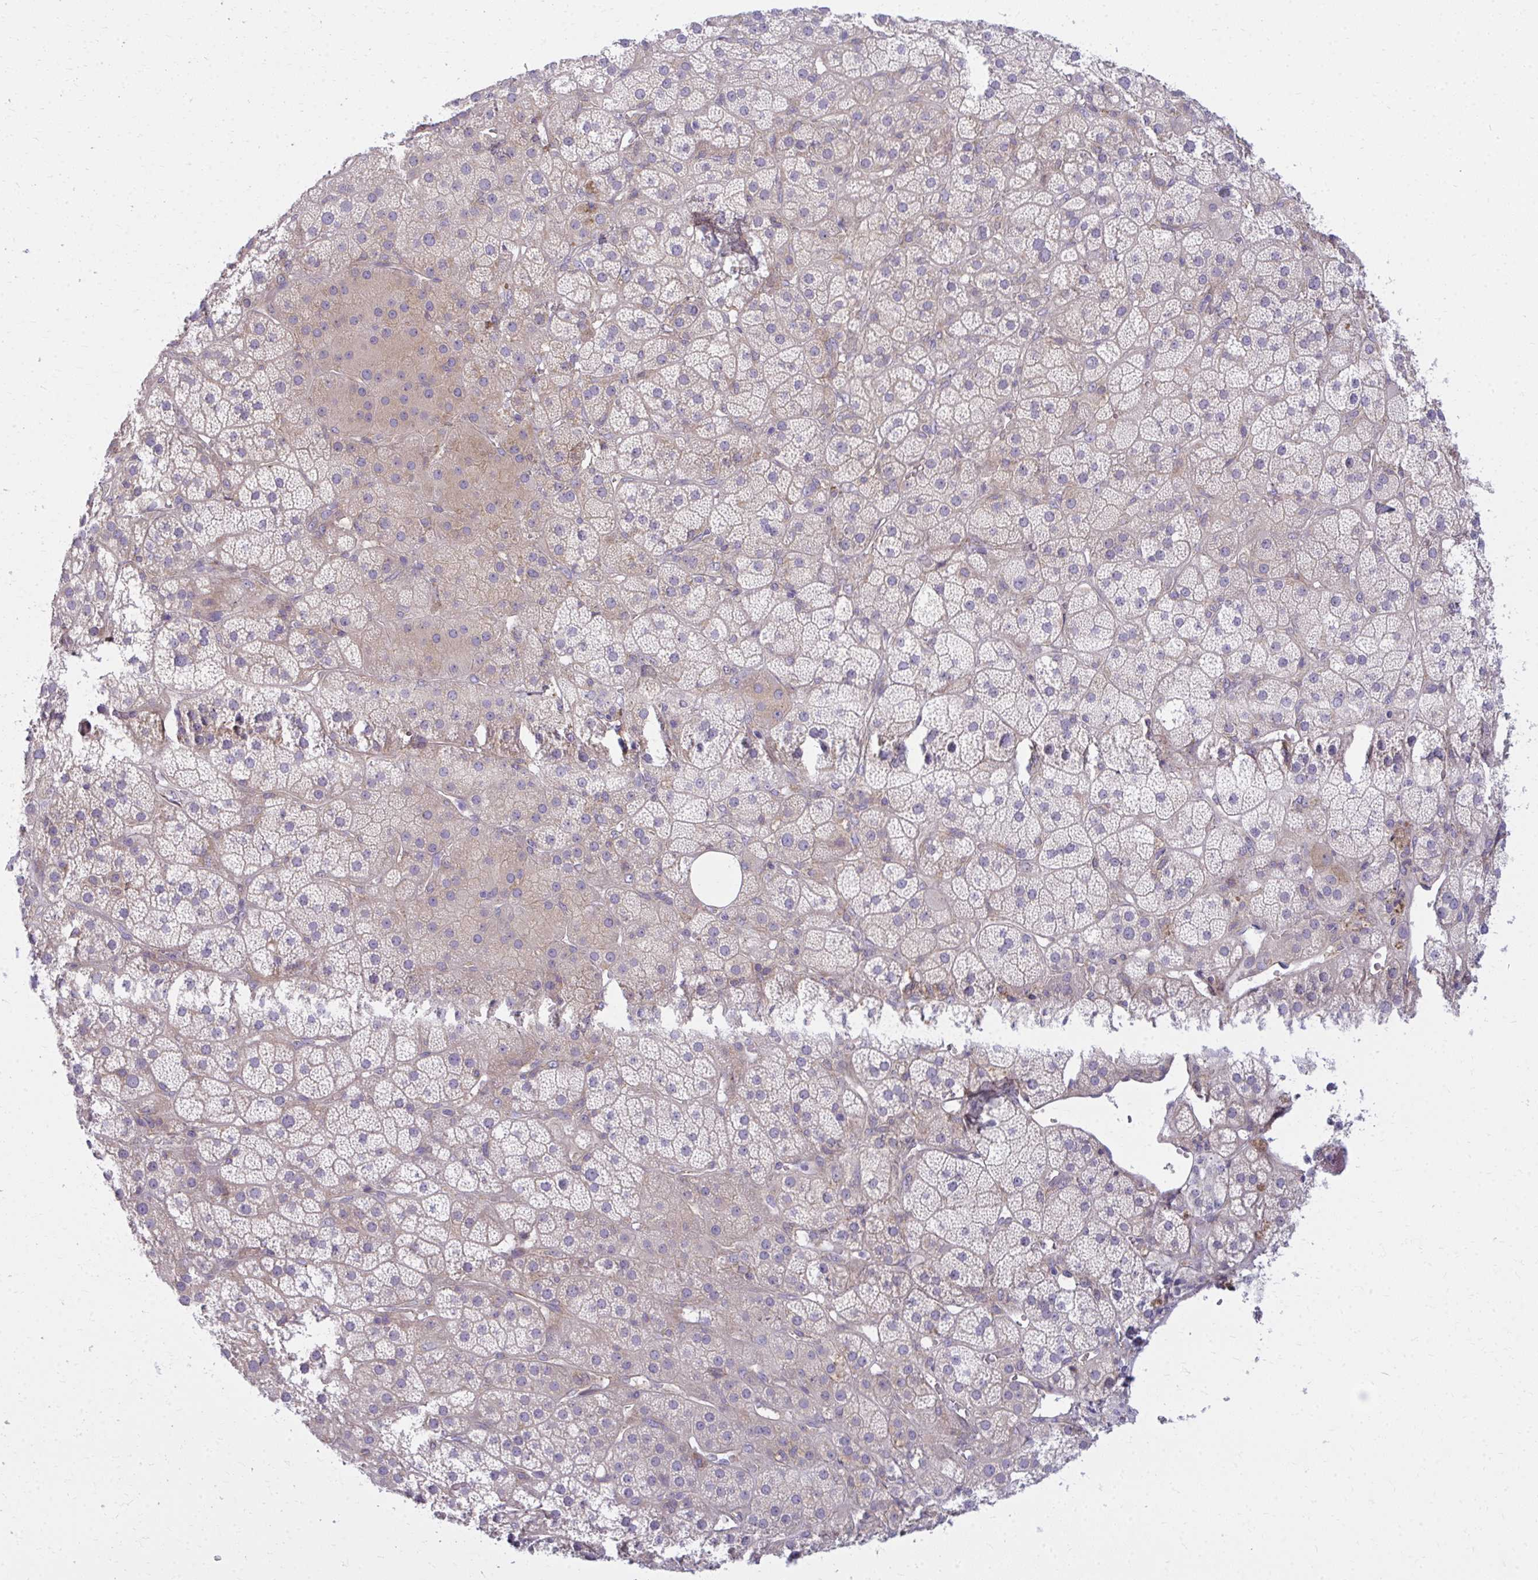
{"staining": {"intensity": "weak", "quantity": "25%-75%", "location": "cytoplasmic/membranous"}, "tissue": "adrenal gland", "cell_type": "Glandular cells", "image_type": "normal", "snomed": [{"axis": "morphology", "description": "Normal tissue, NOS"}, {"axis": "topography", "description": "Adrenal gland"}], "caption": "Immunohistochemical staining of unremarkable human adrenal gland displays weak cytoplasmic/membranous protein positivity in approximately 25%-75% of glandular cells.", "gene": "CEMP1", "patient": {"sex": "male", "age": 57}}